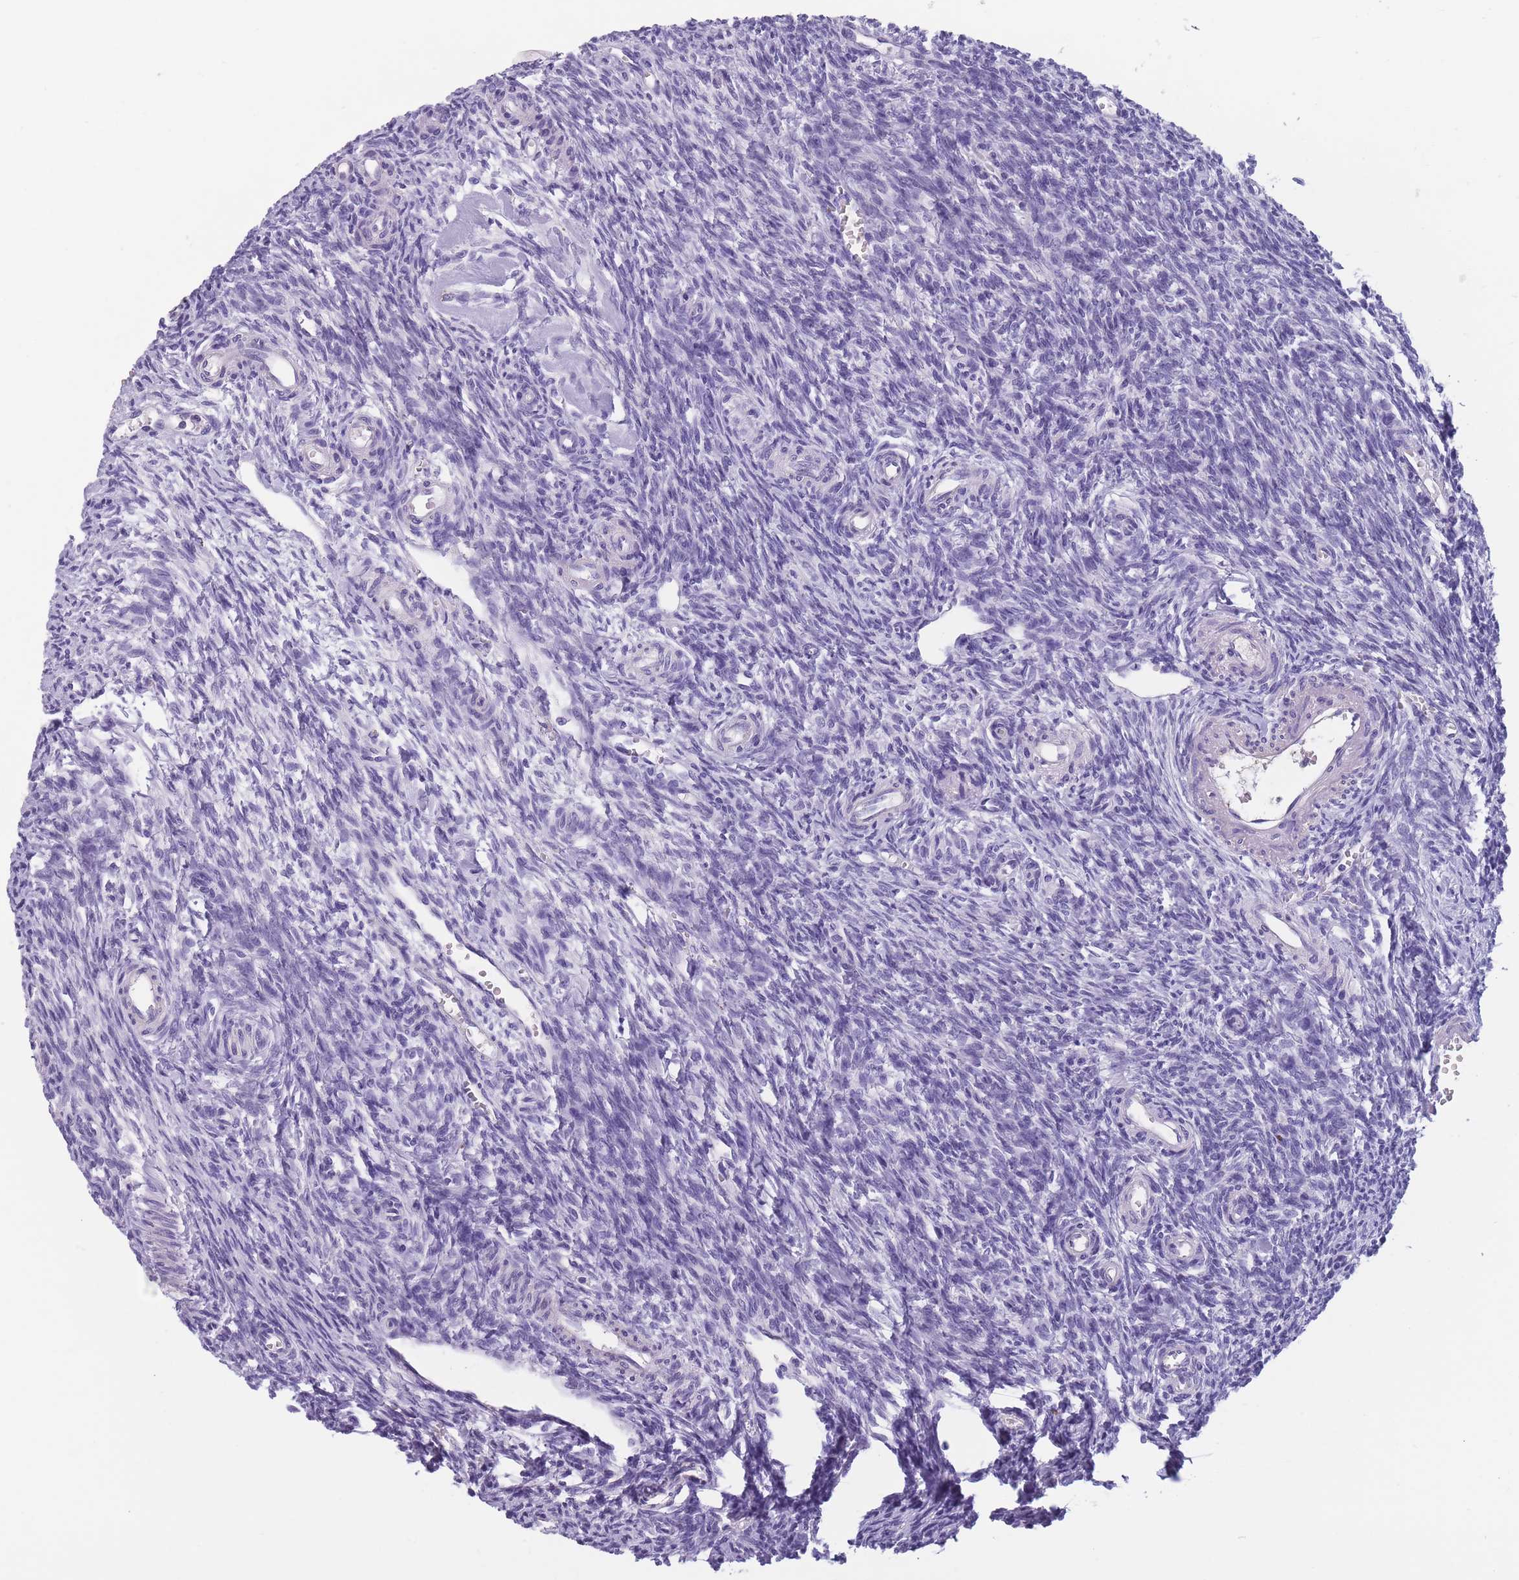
{"staining": {"intensity": "negative", "quantity": "none", "location": "none"}, "tissue": "ovary", "cell_type": "Follicle cells", "image_type": "normal", "snomed": [{"axis": "morphology", "description": "Normal tissue, NOS"}, {"axis": "topography", "description": "Ovary"}], "caption": "Human ovary stained for a protein using immunohistochemistry (IHC) displays no positivity in follicle cells.", "gene": "OR4C5", "patient": {"sex": "female", "age": 39}}